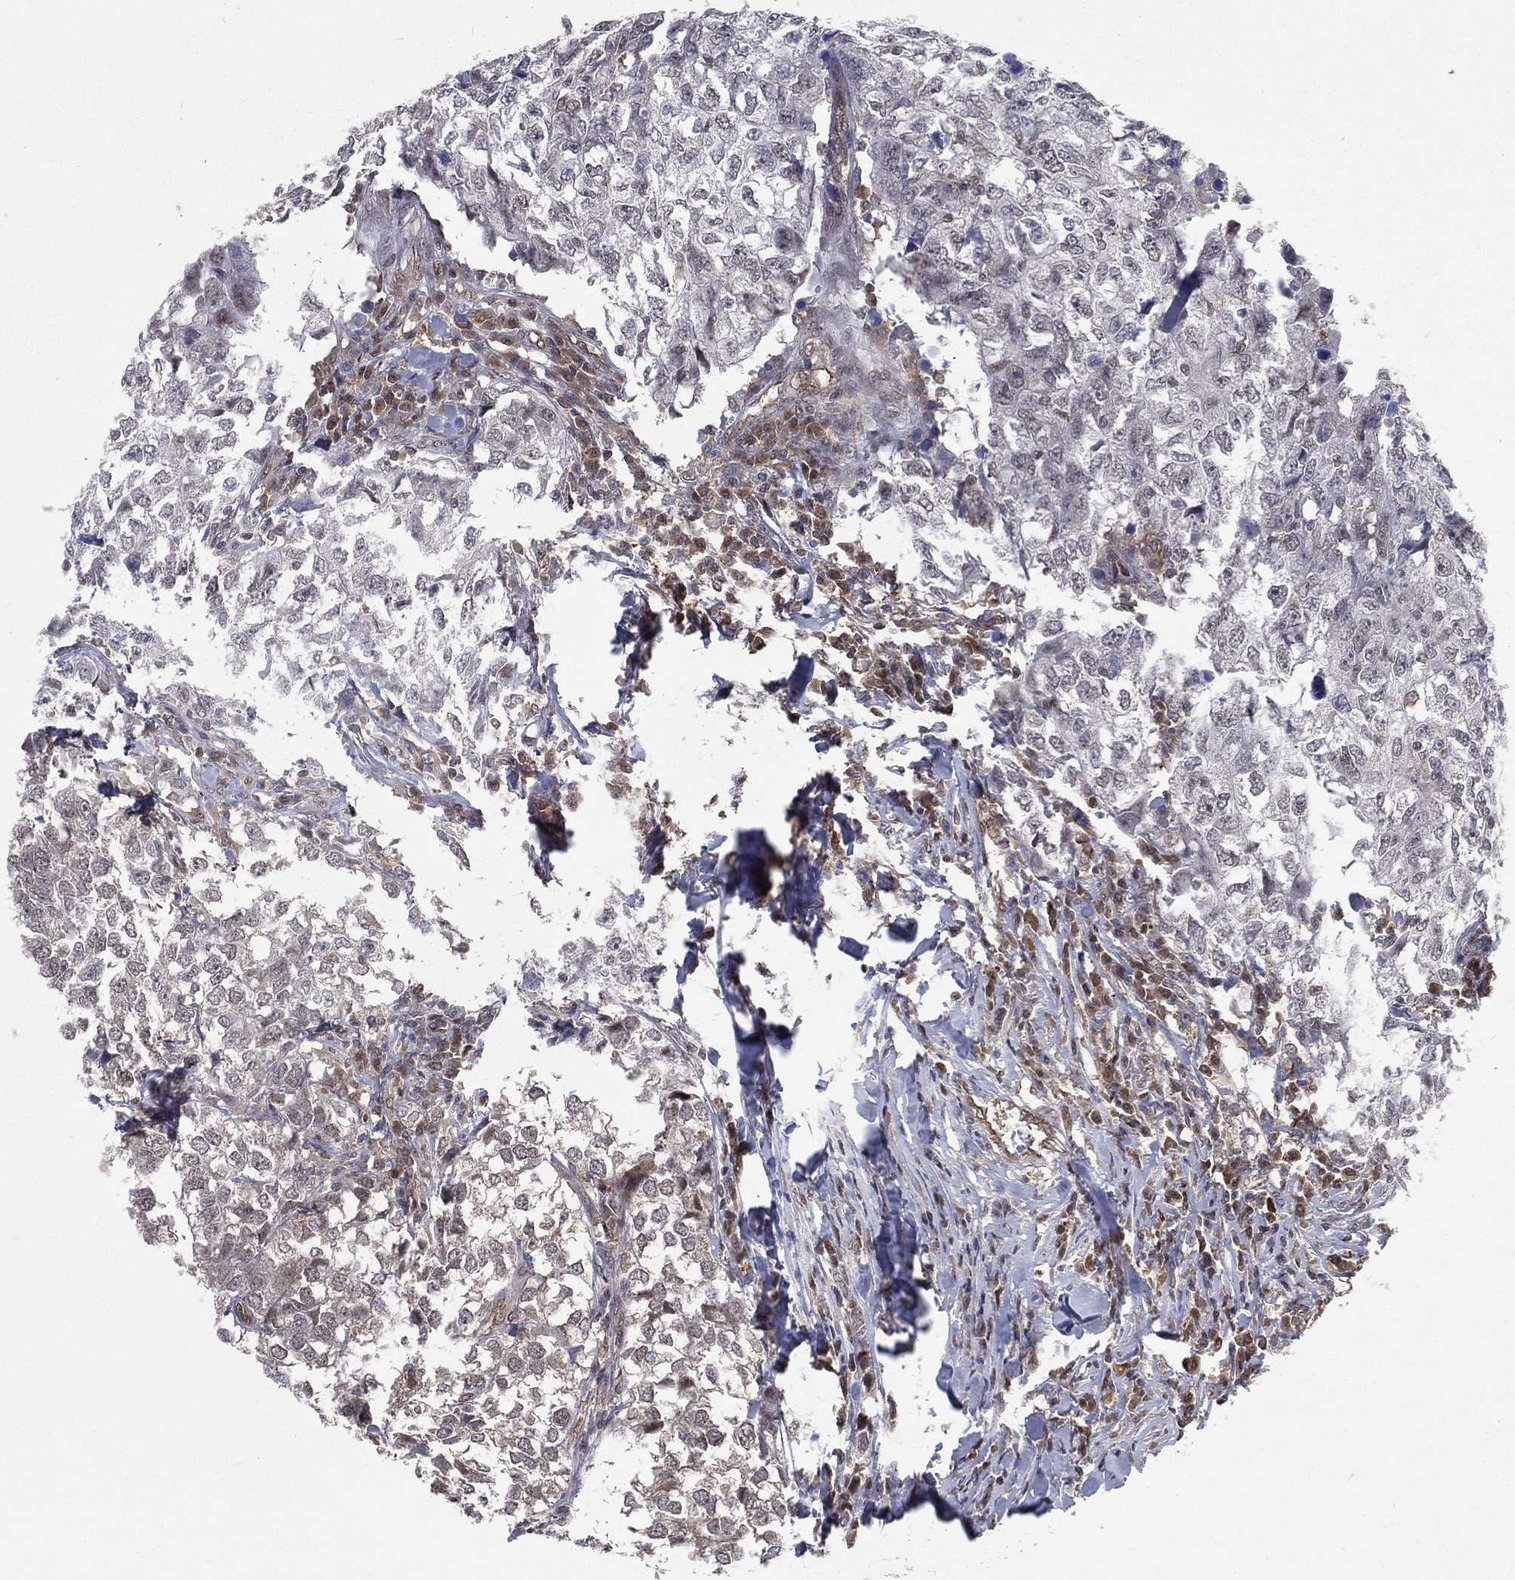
{"staining": {"intensity": "moderate", "quantity": "25%-75%", "location": "cytoplasmic/membranous"}, "tissue": "breast cancer", "cell_type": "Tumor cells", "image_type": "cancer", "snomed": [{"axis": "morphology", "description": "Duct carcinoma"}, {"axis": "topography", "description": "Breast"}], "caption": "Breast cancer stained with immunohistochemistry (IHC) demonstrates moderate cytoplasmic/membranous positivity in approximately 25%-75% of tumor cells.", "gene": "GMPR2", "patient": {"sex": "female", "age": 30}}